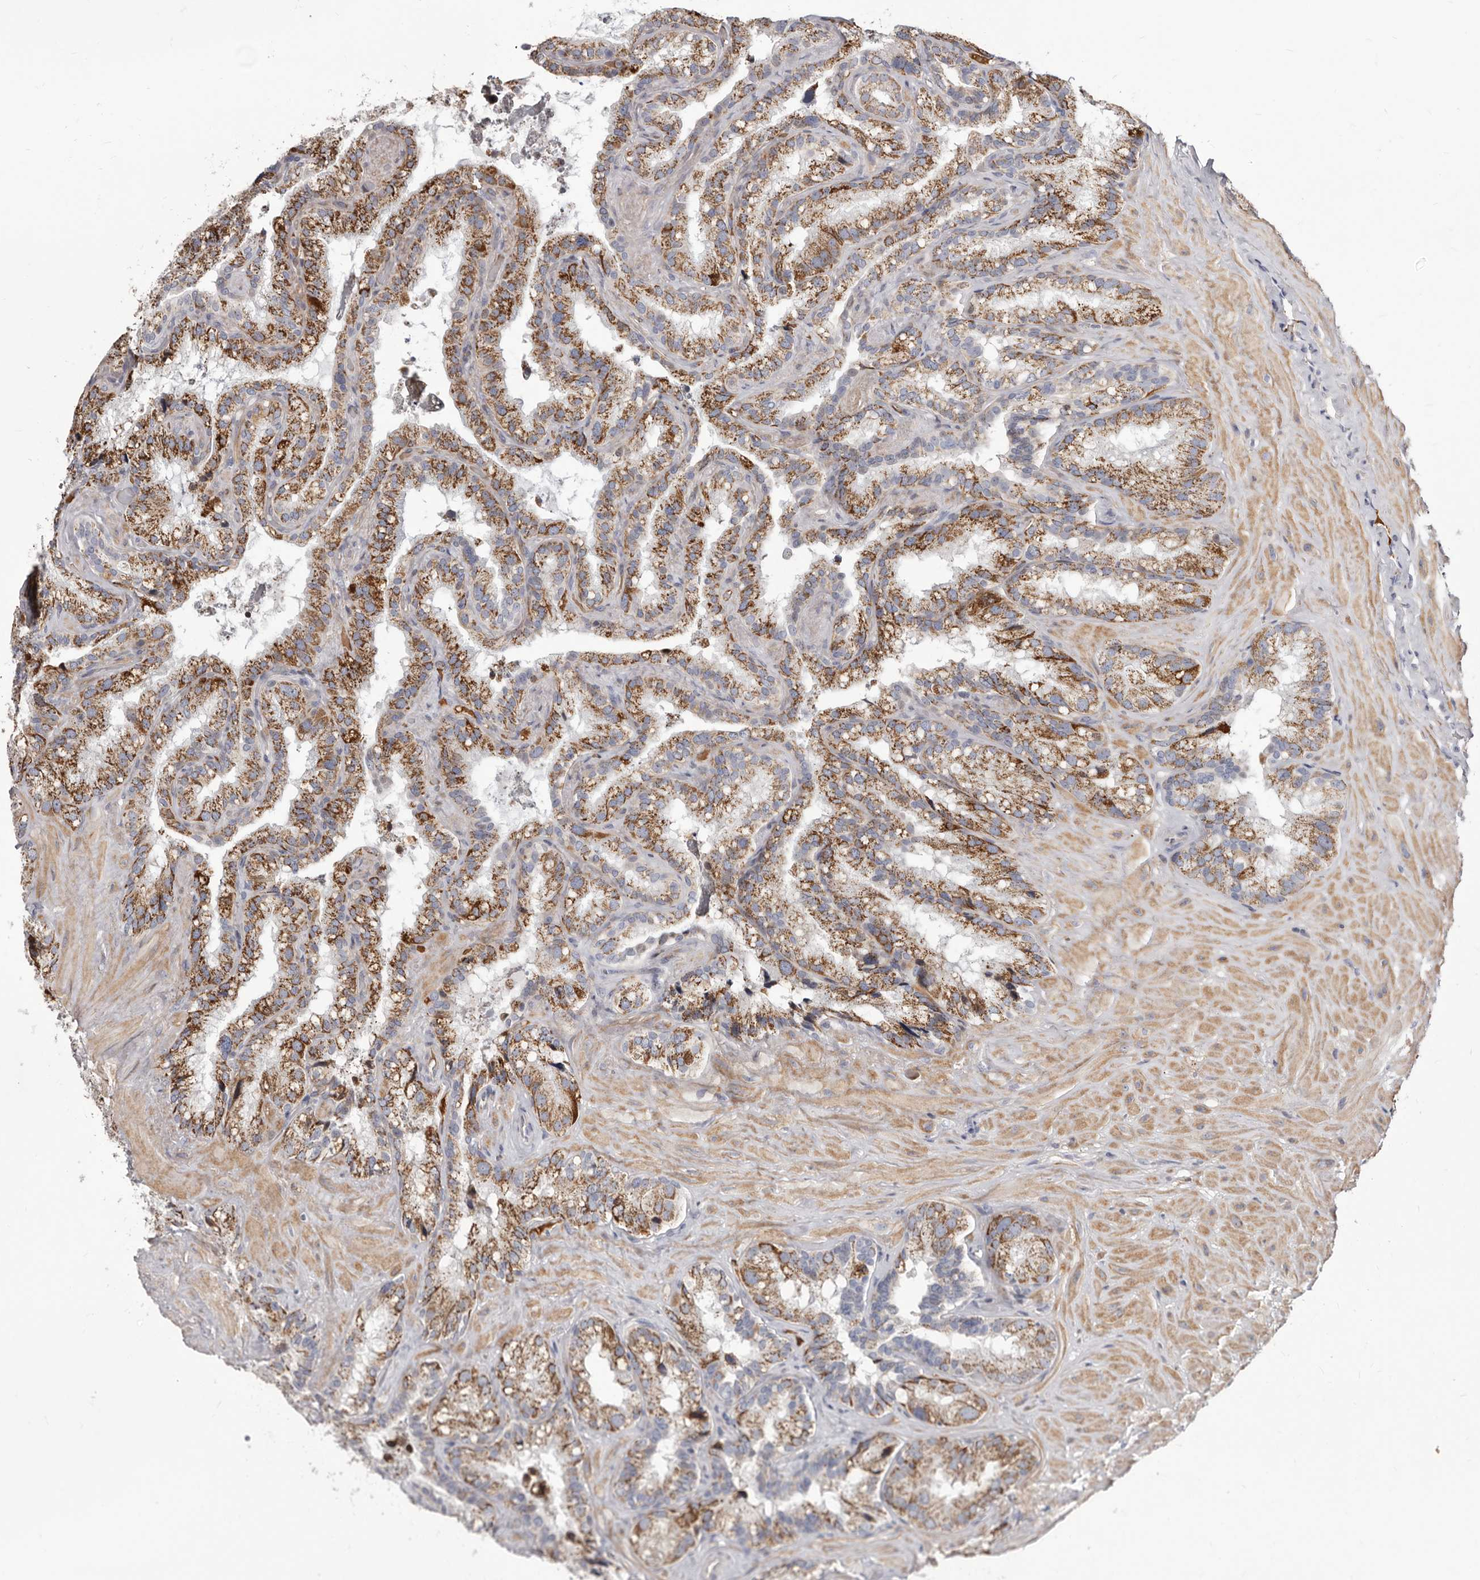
{"staining": {"intensity": "moderate", "quantity": ">75%", "location": "cytoplasmic/membranous"}, "tissue": "seminal vesicle", "cell_type": "Glandular cells", "image_type": "normal", "snomed": [{"axis": "morphology", "description": "Normal tissue, NOS"}, {"axis": "topography", "description": "Prostate"}, {"axis": "topography", "description": "Seminal veicle"}], "caption": "A brown stain labels moderate cytoplasmic/membranous expression of a protein in glandular cells of normal human seminal vesicle. Nuclei are stained in blue.", "gene": "NUBPL", "patient": {"sex": "male", "age": 68}}